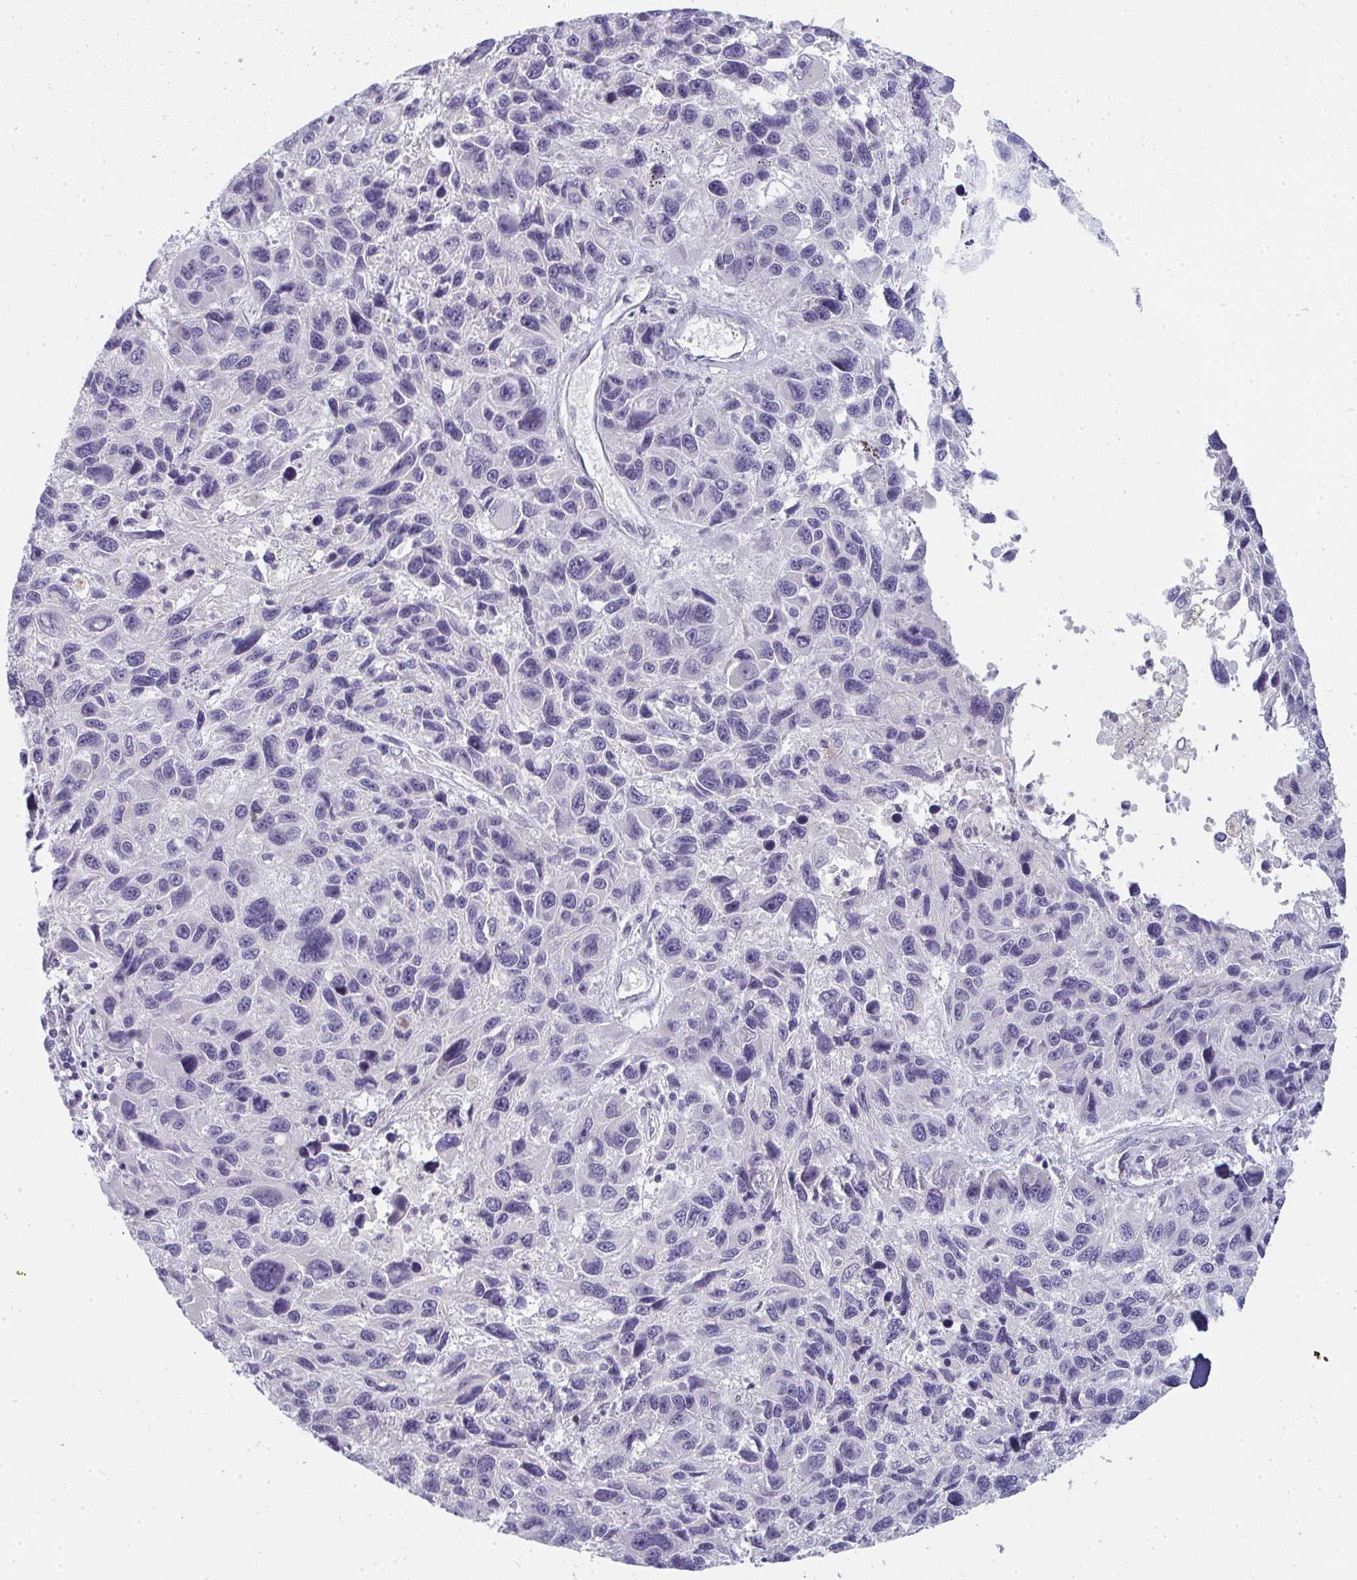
{"staining": {"intensity": "negative", "quantity": "none", "location": "none"}, "tissue": "melanoma", "cell_type": "Tumor cells", "image_type": "cancer", "snomed": [{"axis": "morphology", "description": "Malignant melanoma, NOS"}, {"axis": "topography", "description": "Skin"}], "caption": "Melanoma was stained to show a protein in brown. There is no significant staining in tumor cells.", "gene": "SHB", "patient": {"sex": "male", "age": 53}}